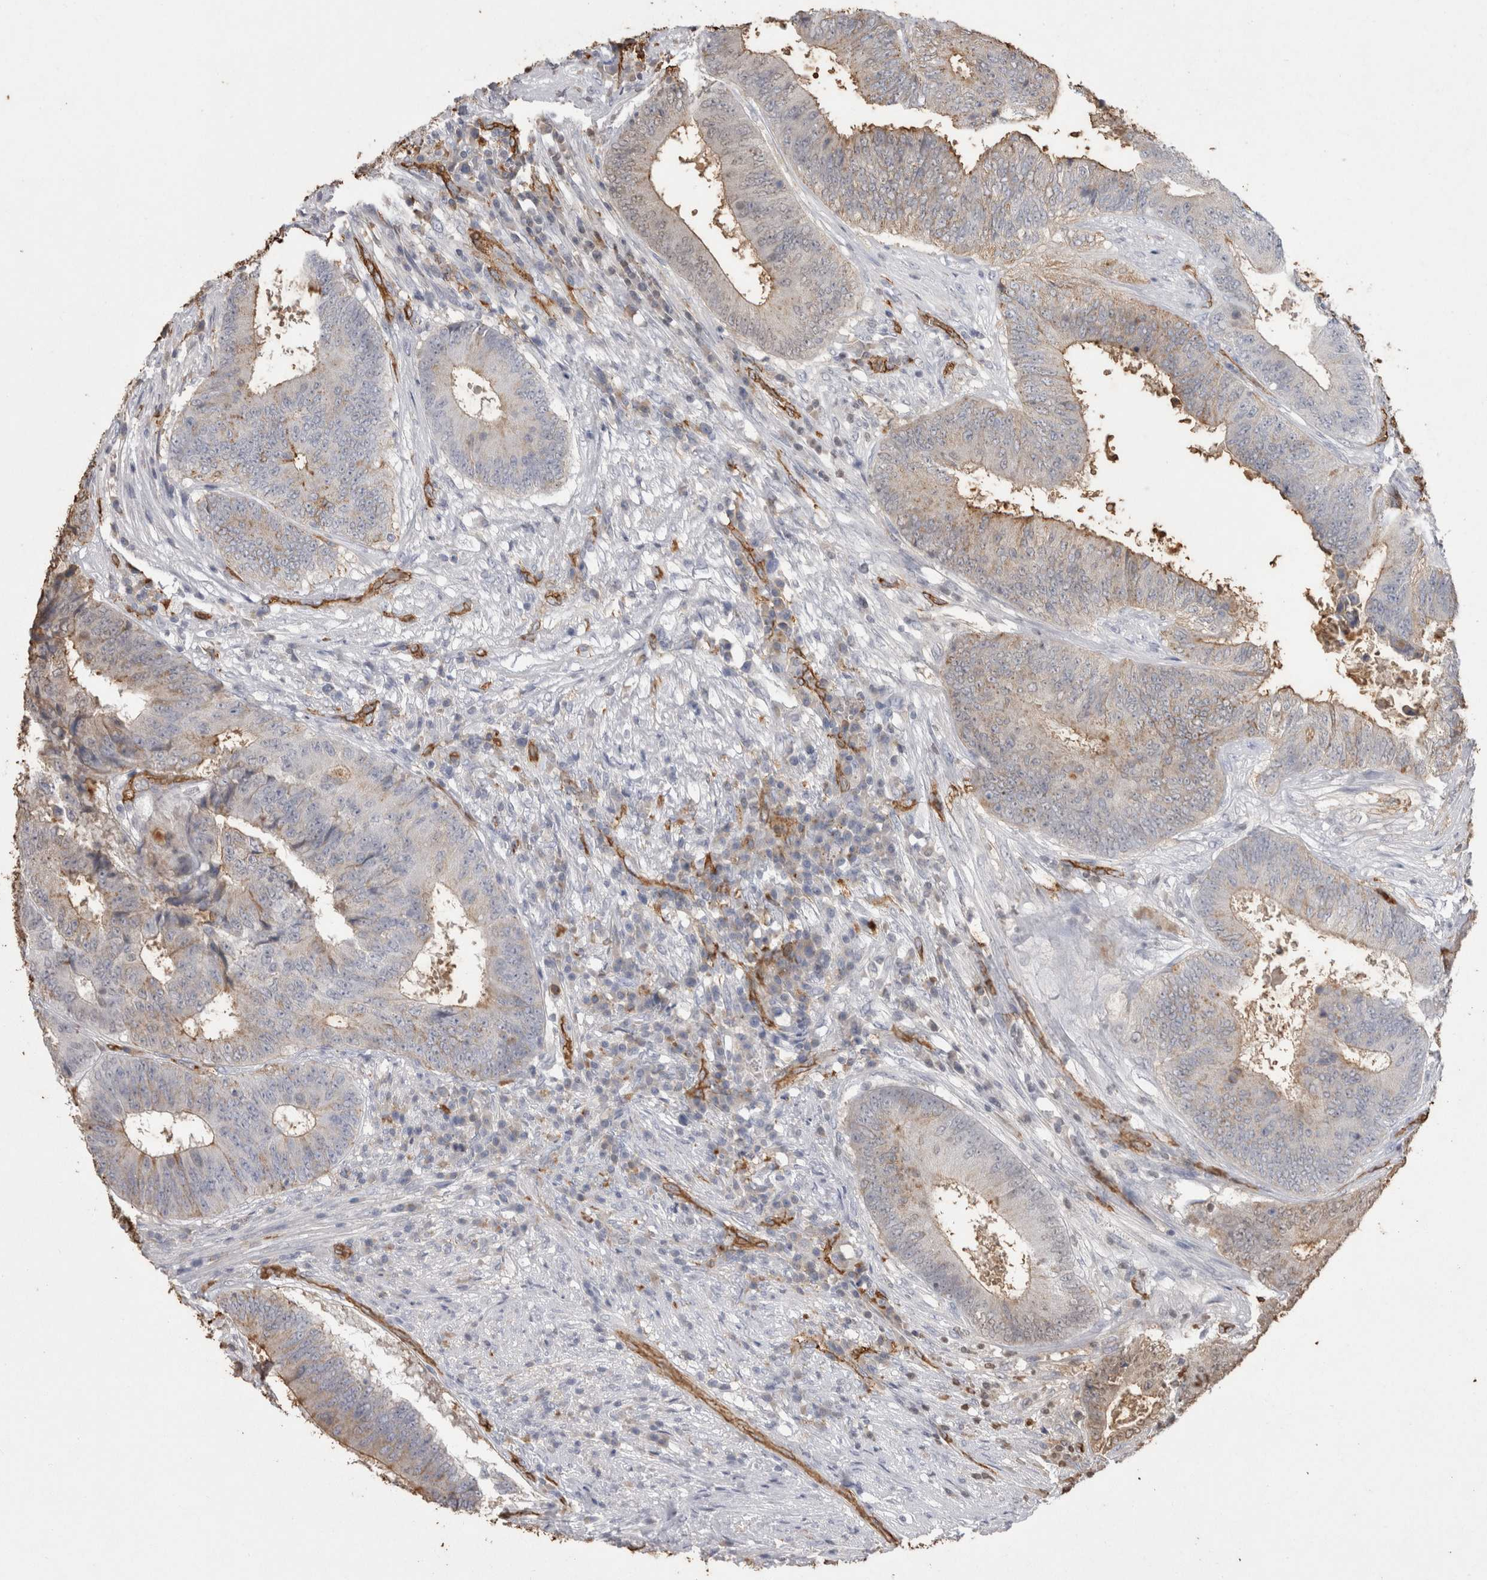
{"staining": {"intensity": "weak", "quantity": "<25%", "location": "cytoplasmic/membranous"}, "tissue": "colorectal cancer", "cell_type": "Tumor cells", "image_type": "cancer", "snomed": [{"axis": "morphology", "description": "Adenocarcinoma, NOS"}, {"axis": "topography", "description": "Rectum"}], "caption": "Immunohistochemical staining of human adenocarcinoma (colorectal) demonstrates no significant positivity in tumor cells.", "gene": "IL17RC", "patient": {"sex": "male", "age": 72}}